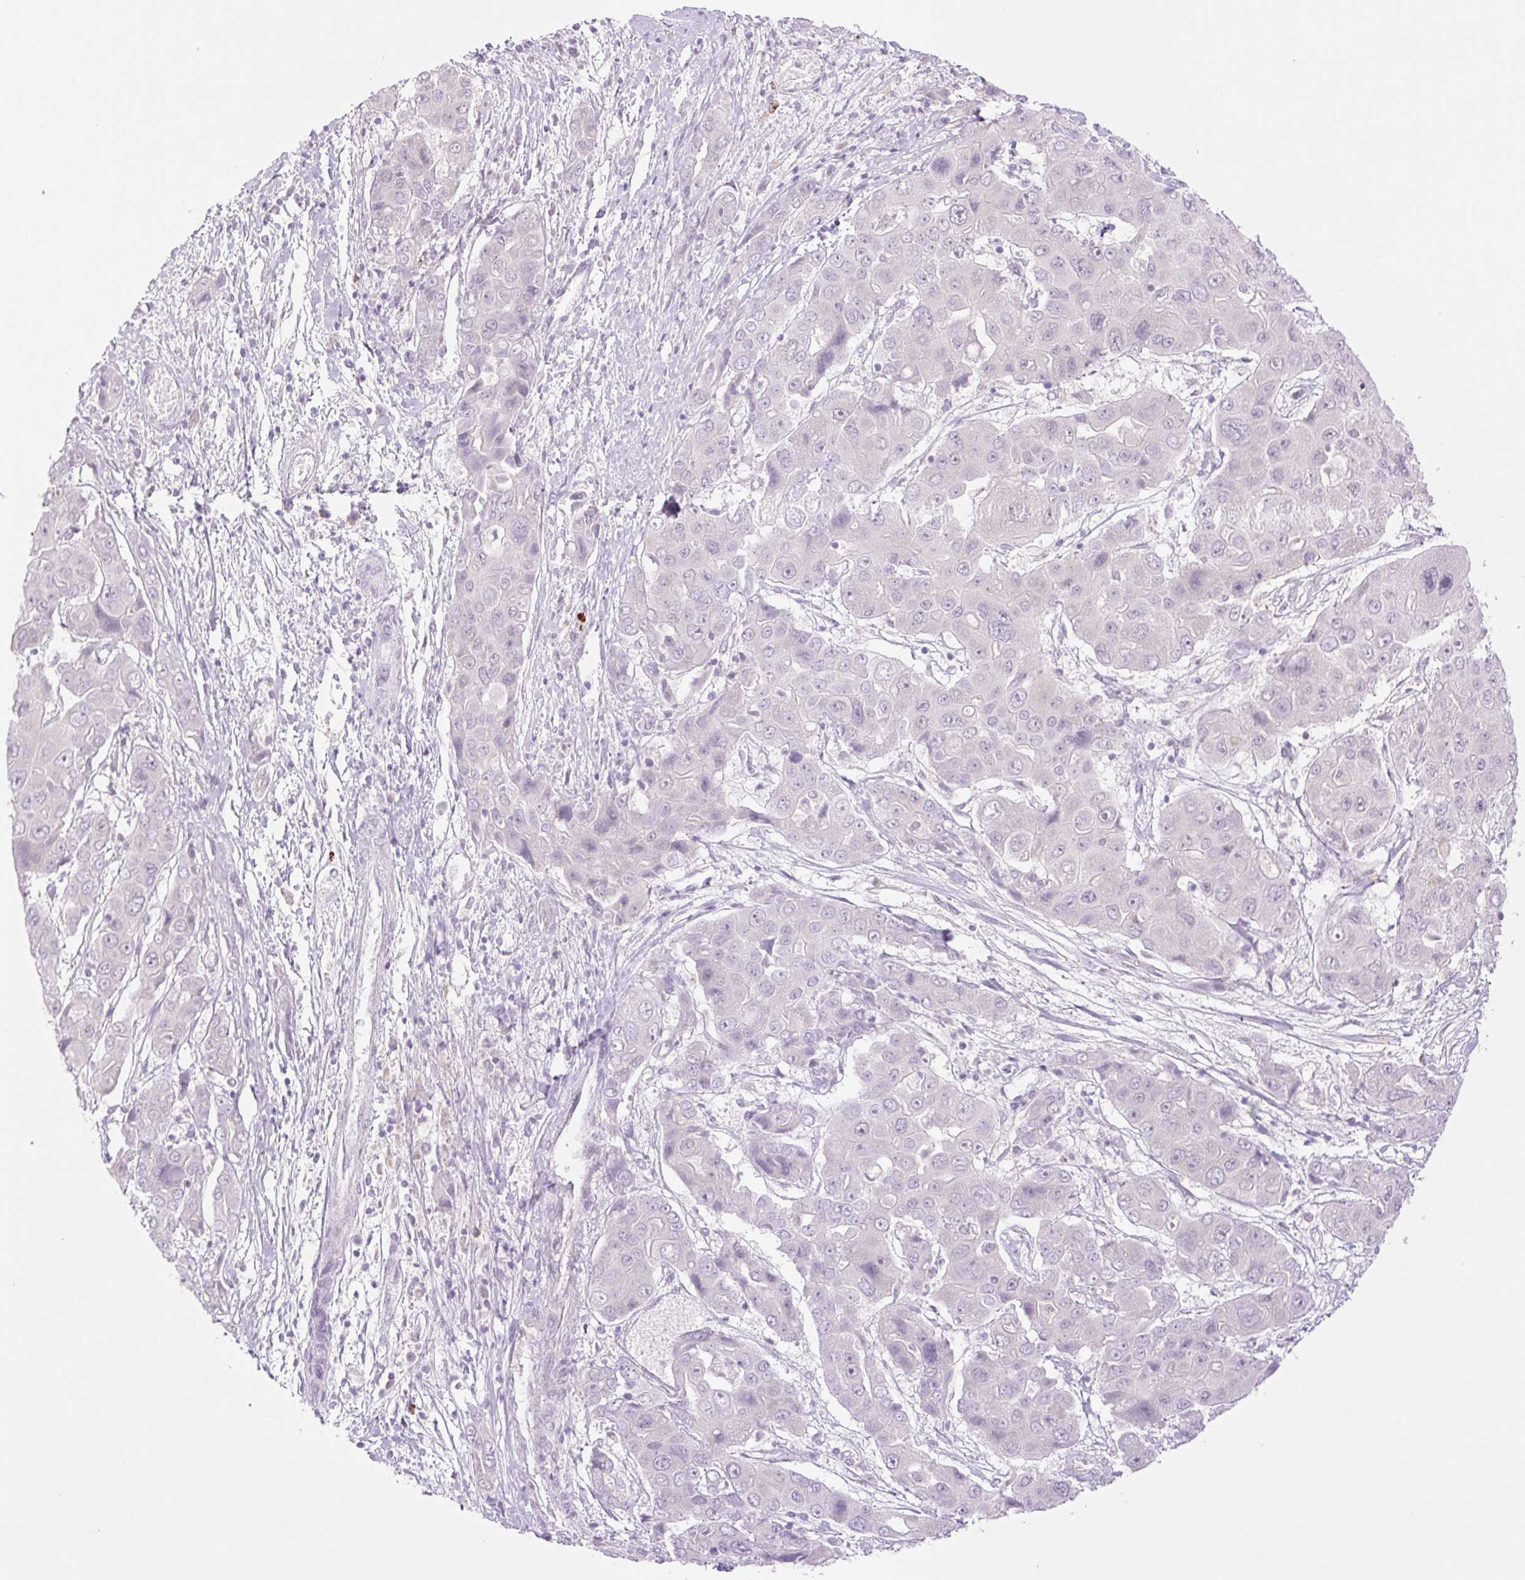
{"staining": {"intensity": "negative", "quantity": "none", "location": "none"}, "tissue": "liver cancer", "cell_type": "Tumor cells", "image_type": "cancer", "snomed": [{"axis": "morphology", "description": "Cholangiocarcinoma"}, {"axis": "topography", "description": "Liver"}], "caption": "Immunohistochemistry of liver cholangiocarcinoma shows no staining in tumor cells. (DAB immunohistochemistry (IHC), high magnification).", "gene": "SPRYD4", "patient": {"sex": "male", "age": 67}}